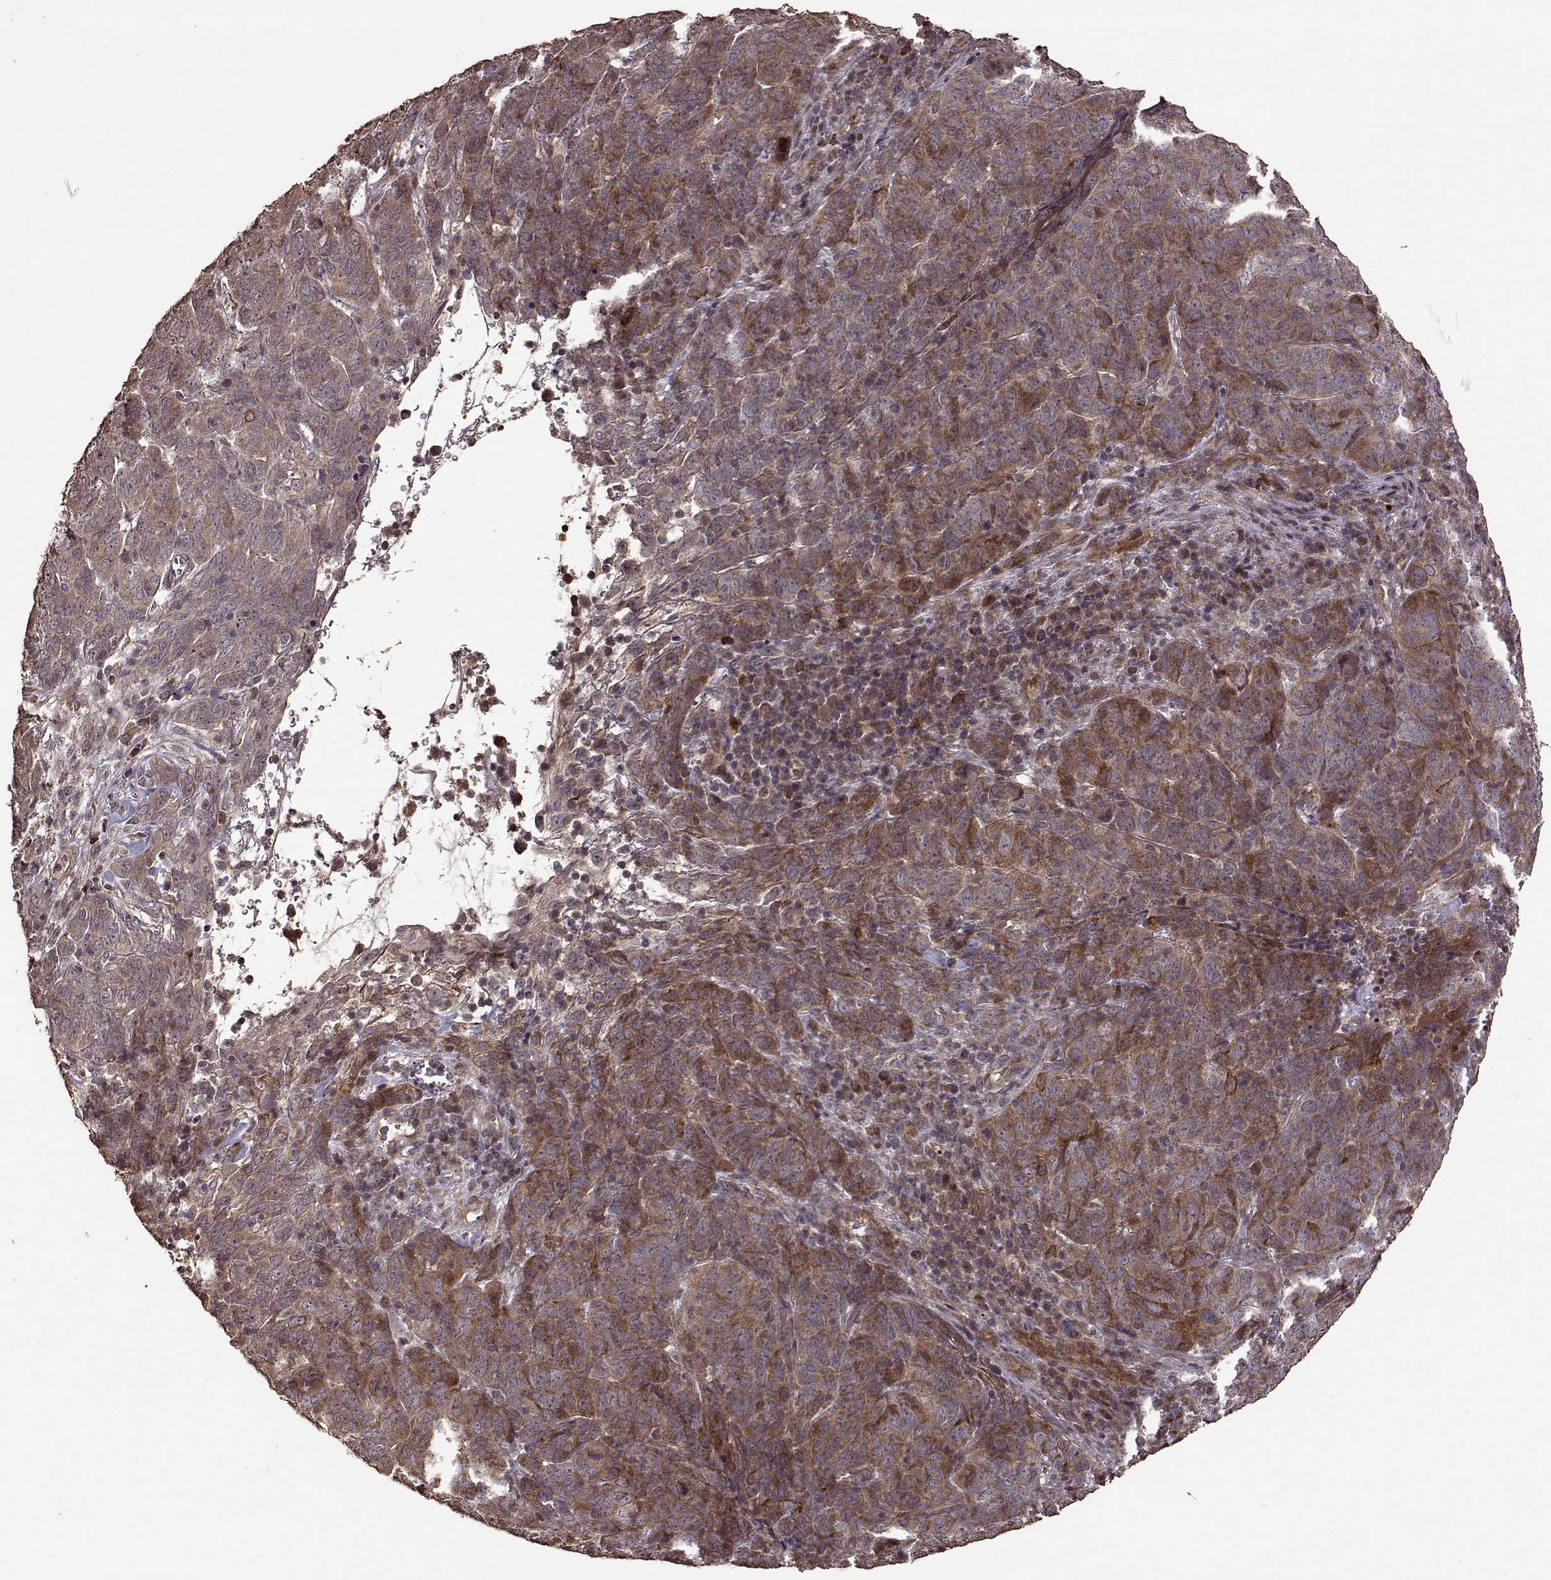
{"staining": {"intensity": "moderate", "quantity": ">75%", "location": "cytoplasmic/membranous"}, "tissue": "skin cancer", "cell_type": "Tumor cells", "image_type": "cancer", "snomed": [{"axis": "morphology", "description": "Squamous cell carcinoma, NOS"}, {"axis": "topography", "description": "Skin"}, {"axis": "topography", "description": "Anal"}], "caption": "Immunohistochemical staining of human skin squamous cell carcinoma exhibits medium levels of moderate cytoplasmic/membranous positivity in approximately >75% of tumor cells.", "gene": "FBXW11", "patient": {"sex": "female", "age": 51}}